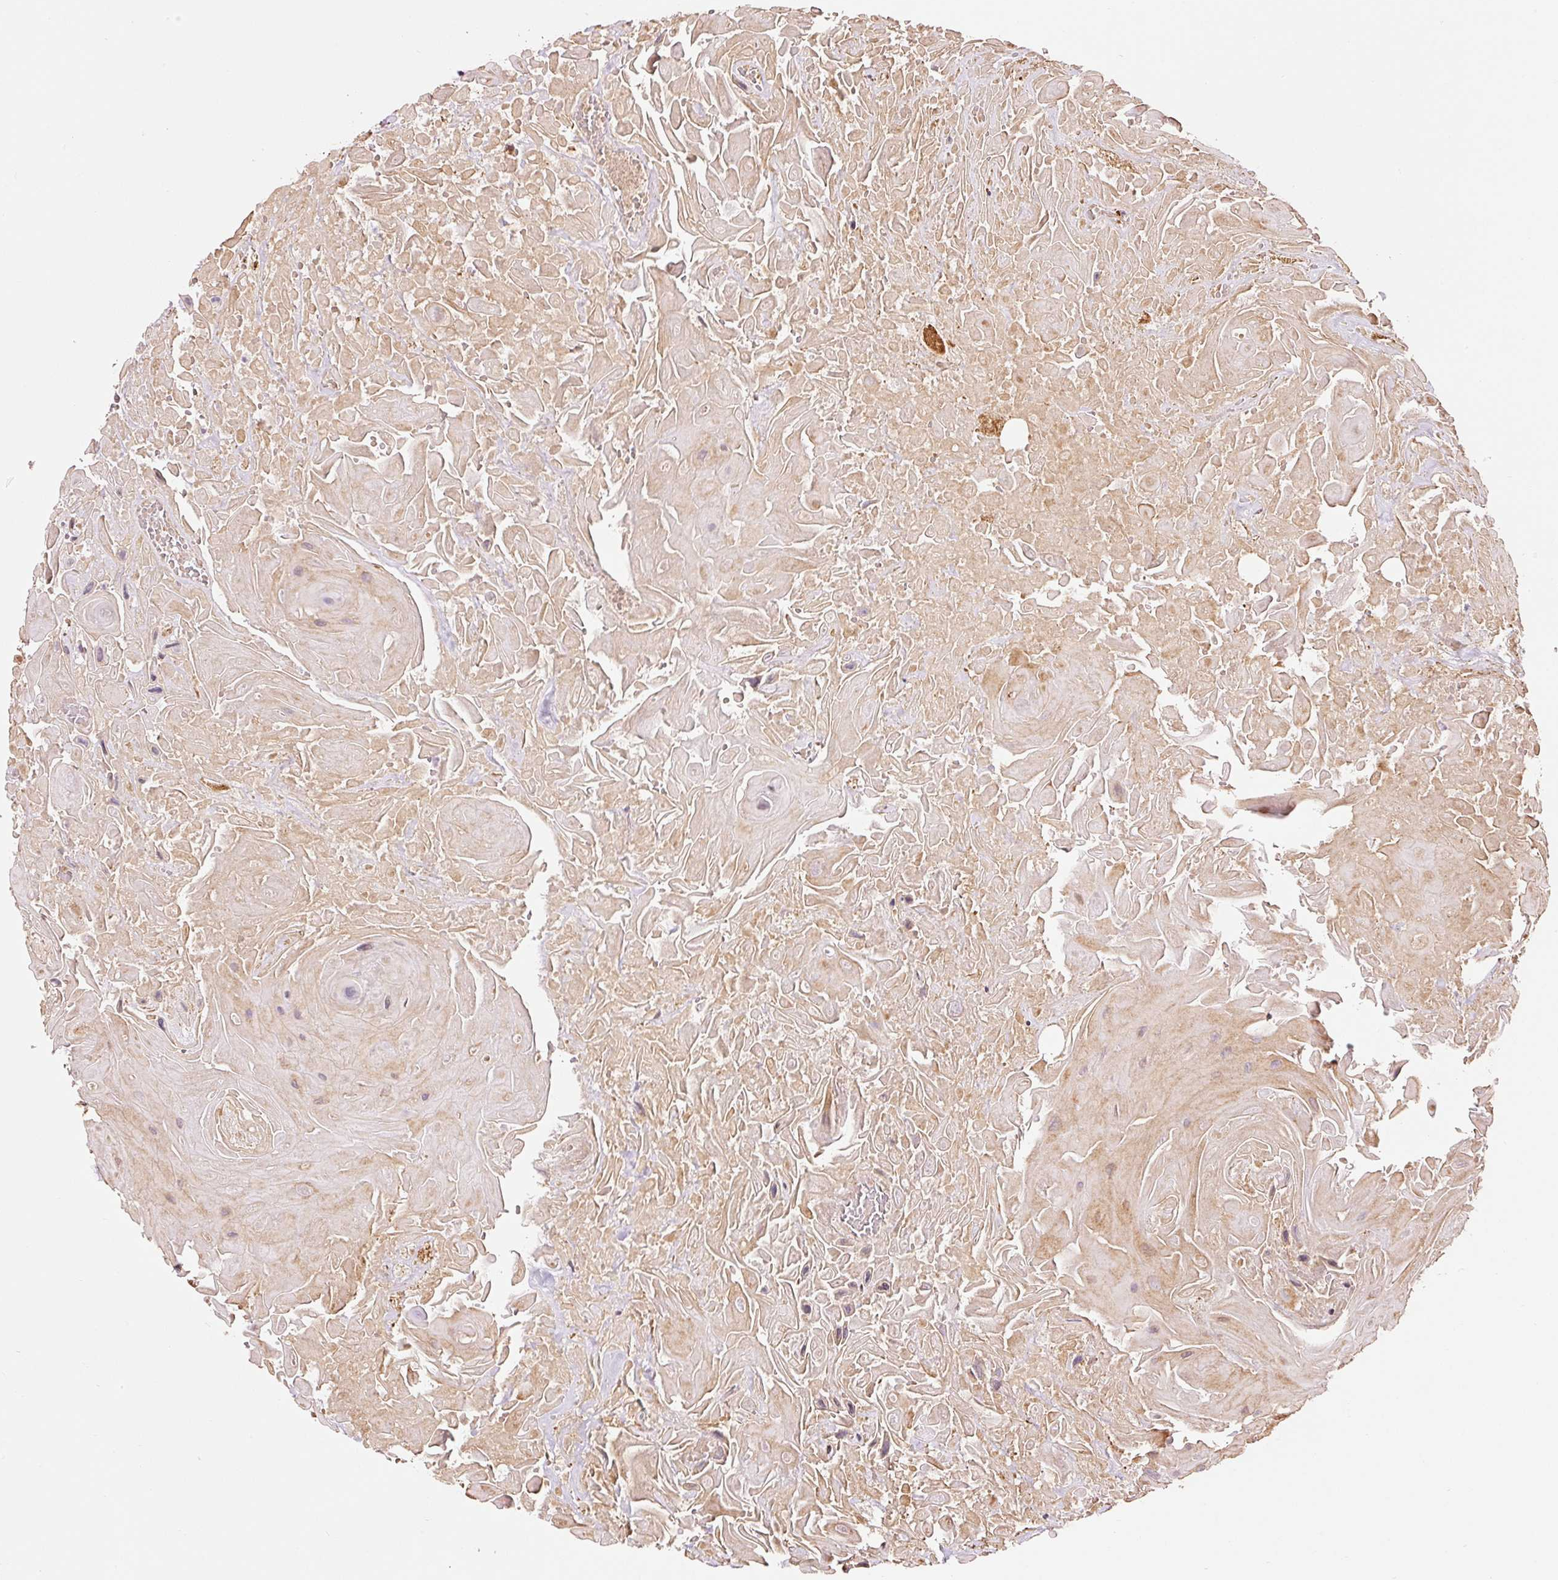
{"staining": {"intensity": "weak", "quantity": "<25%", "location": "cytoplasmic/membranous"}, "tissue": "head and neck cancer", "cell_type": "Tumor cells", "image_type": "cancer", "snomed": [{"axis": "morphology", "description": "Squamous cell carcinoma, NOS"}, {"axis": "topography", "description": "Head-Neck"}], "caption": "Tumor cells show no significant expression in head and neck cancer. The staining is performed using DAB (3,3'-diaminobenzidine) brown chromogen with nuclei counter-stained in using hematoxylin.", "gene": "ETF1", "patient": {"sex": "male", "age": 81}}